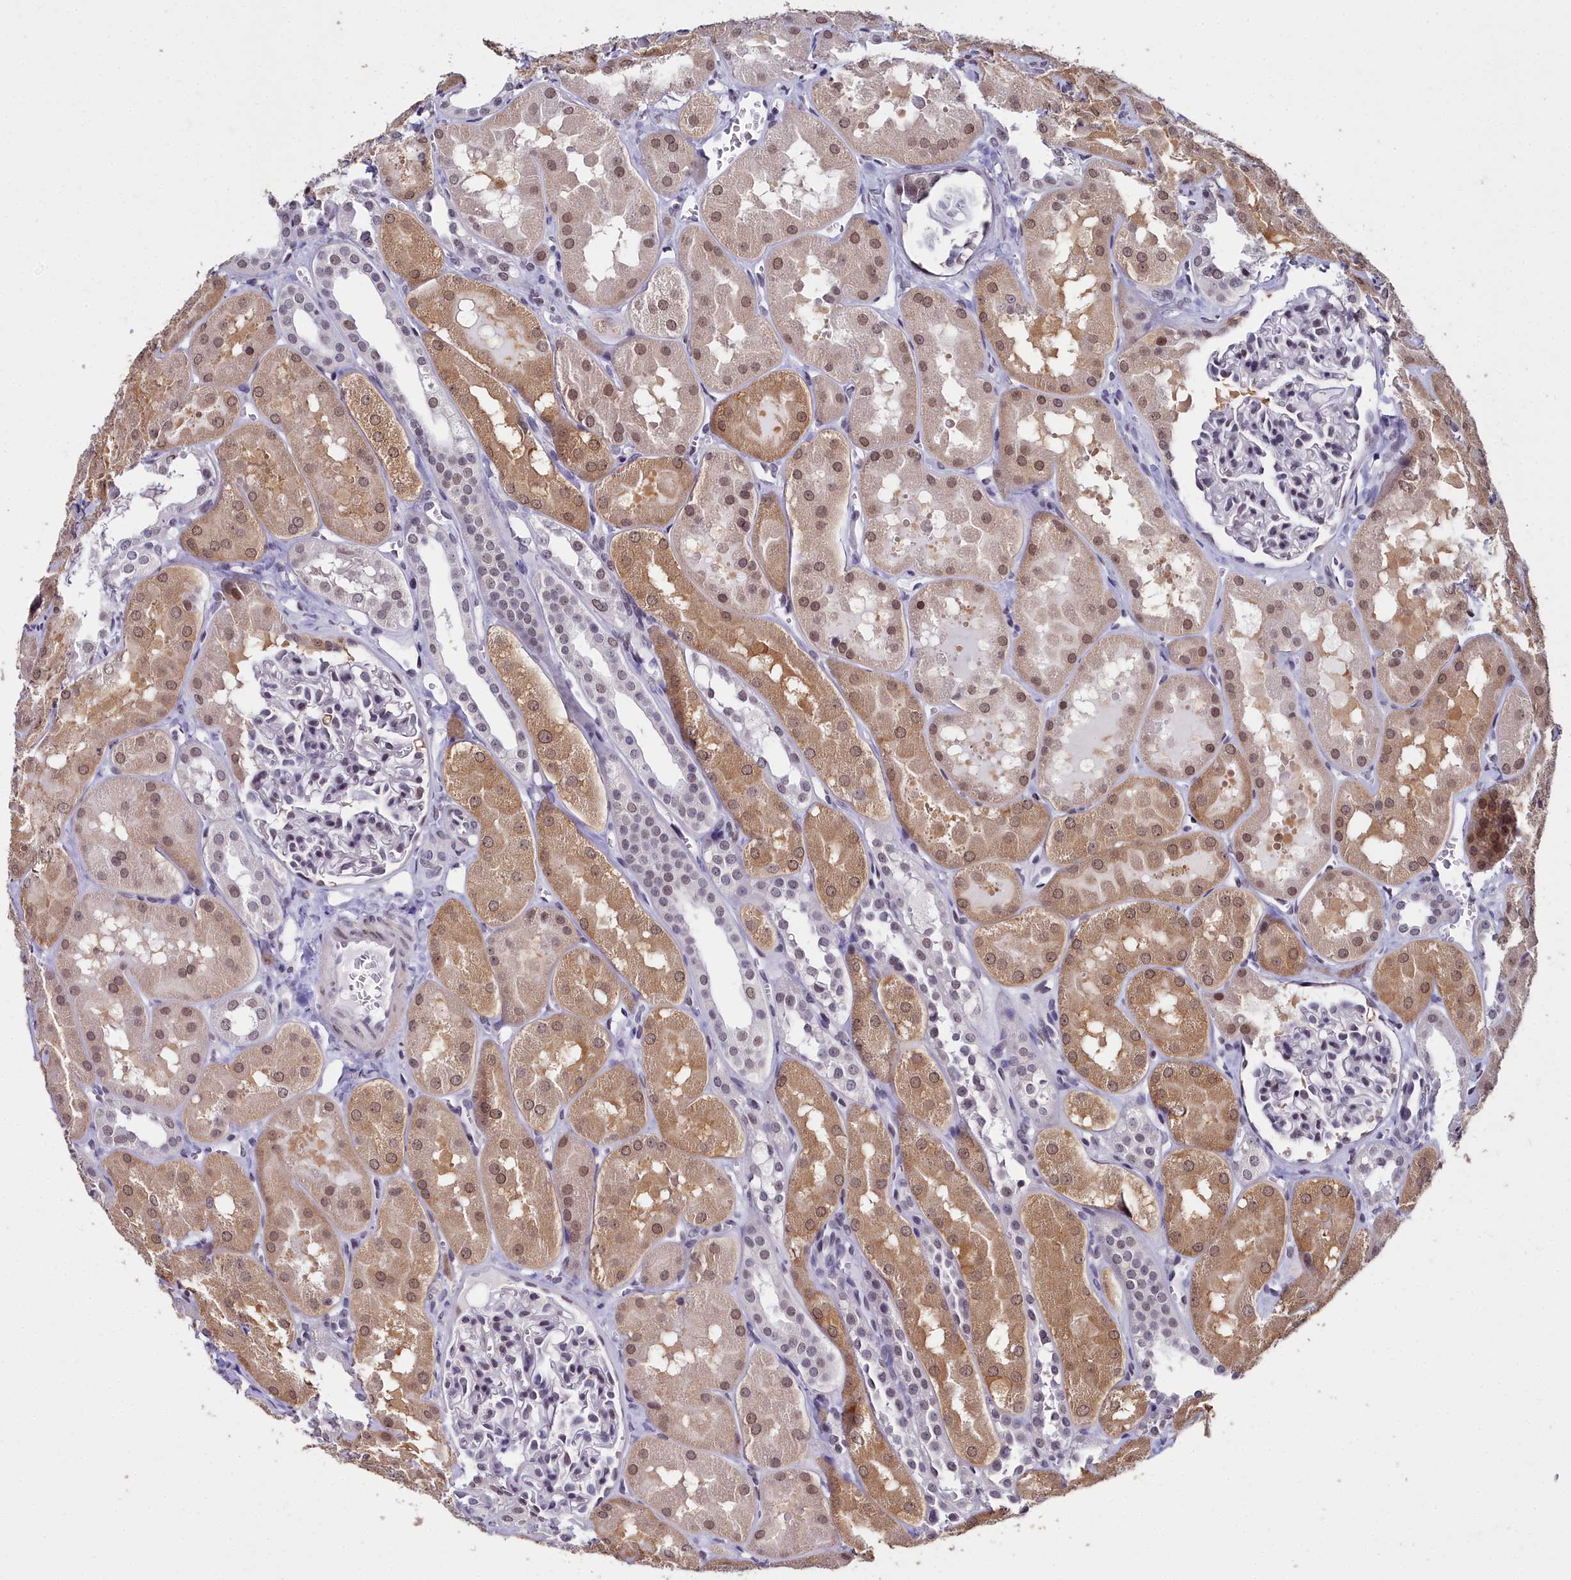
{"staining": {"intensity": "weak", "quantity": "<25%", "location": "nuclear"}, "tissue": "kidney", "cell_type": "Cells in glomeruli", "image_type": "normal", "snomed": [{"axis": "morphology", "description": "Normal tissue, NOS"}, {"axis": "topography", "description": "Kidney"}, {"axis": "topography", "description": "Urinary bladder"}], "caption": "Immunohistochemical staining of normal human kidney reveals no significant positivity in cells in glomeruli. (Brightfield microscopy of DAB immunohistochemistry (IHC) at high magnification).", "gene": "CCDC97", "patient": {"sex": "male", "age": 16}}